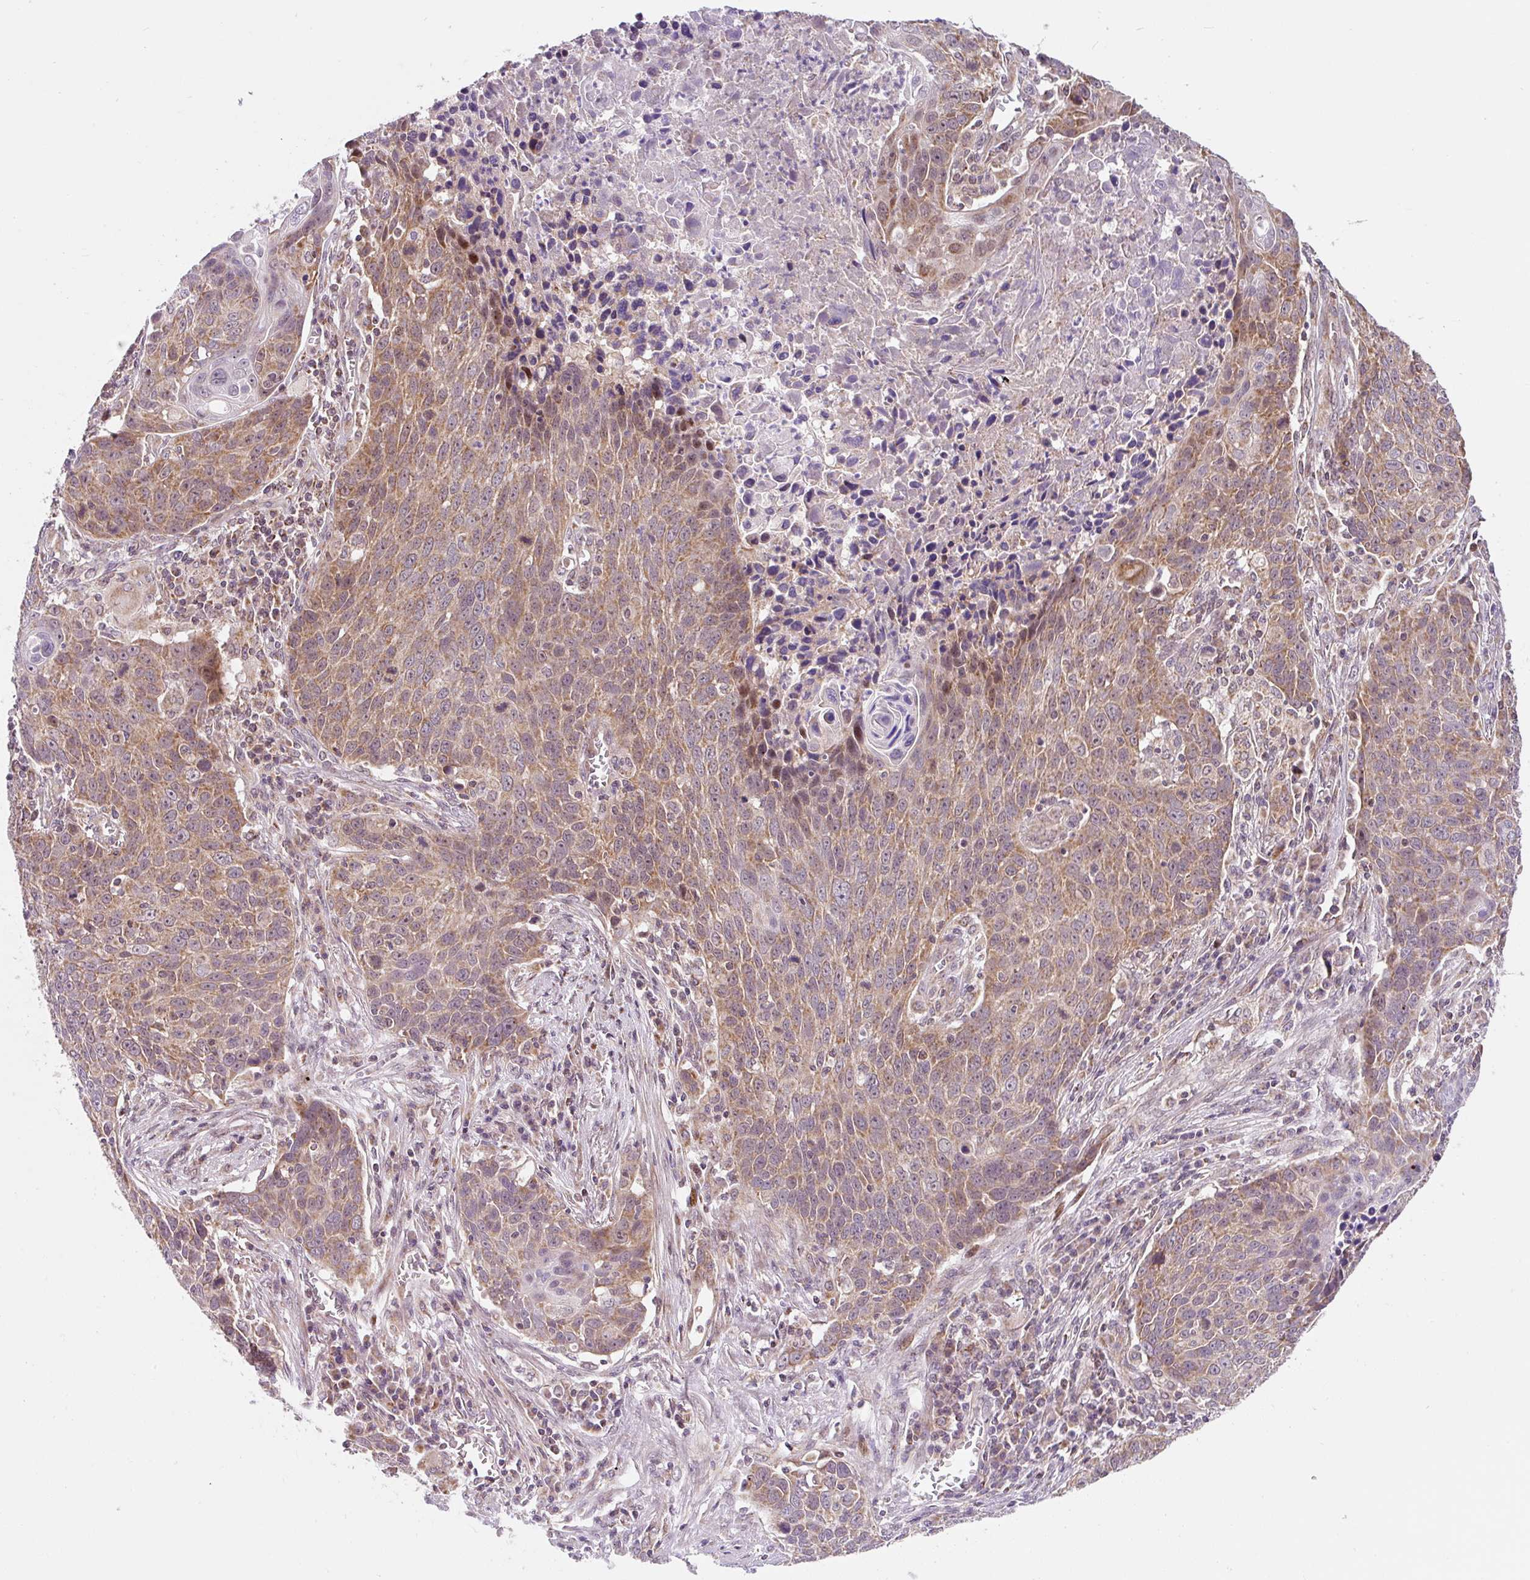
{"staining": {"intensity": "moderate", "quantity": ">75%", "location": "cytoplasmic/membranous"}, "tissue": "lung cancer", "cell_type": "Tumor cells", "image_type": "cancer", "snomed": [{"axis": "morphology", "description": "Squamous cell carcinoma, NOS"}, {"axis": "topography", "description": "Lung"}], "caption": "The immunohistochemical stain labels moderate cytoplasmic/membranous staining in tumor cells of lung cancer tissue.", "gene": "SARS2", "patient": {"sex": "male", "age": 78}}